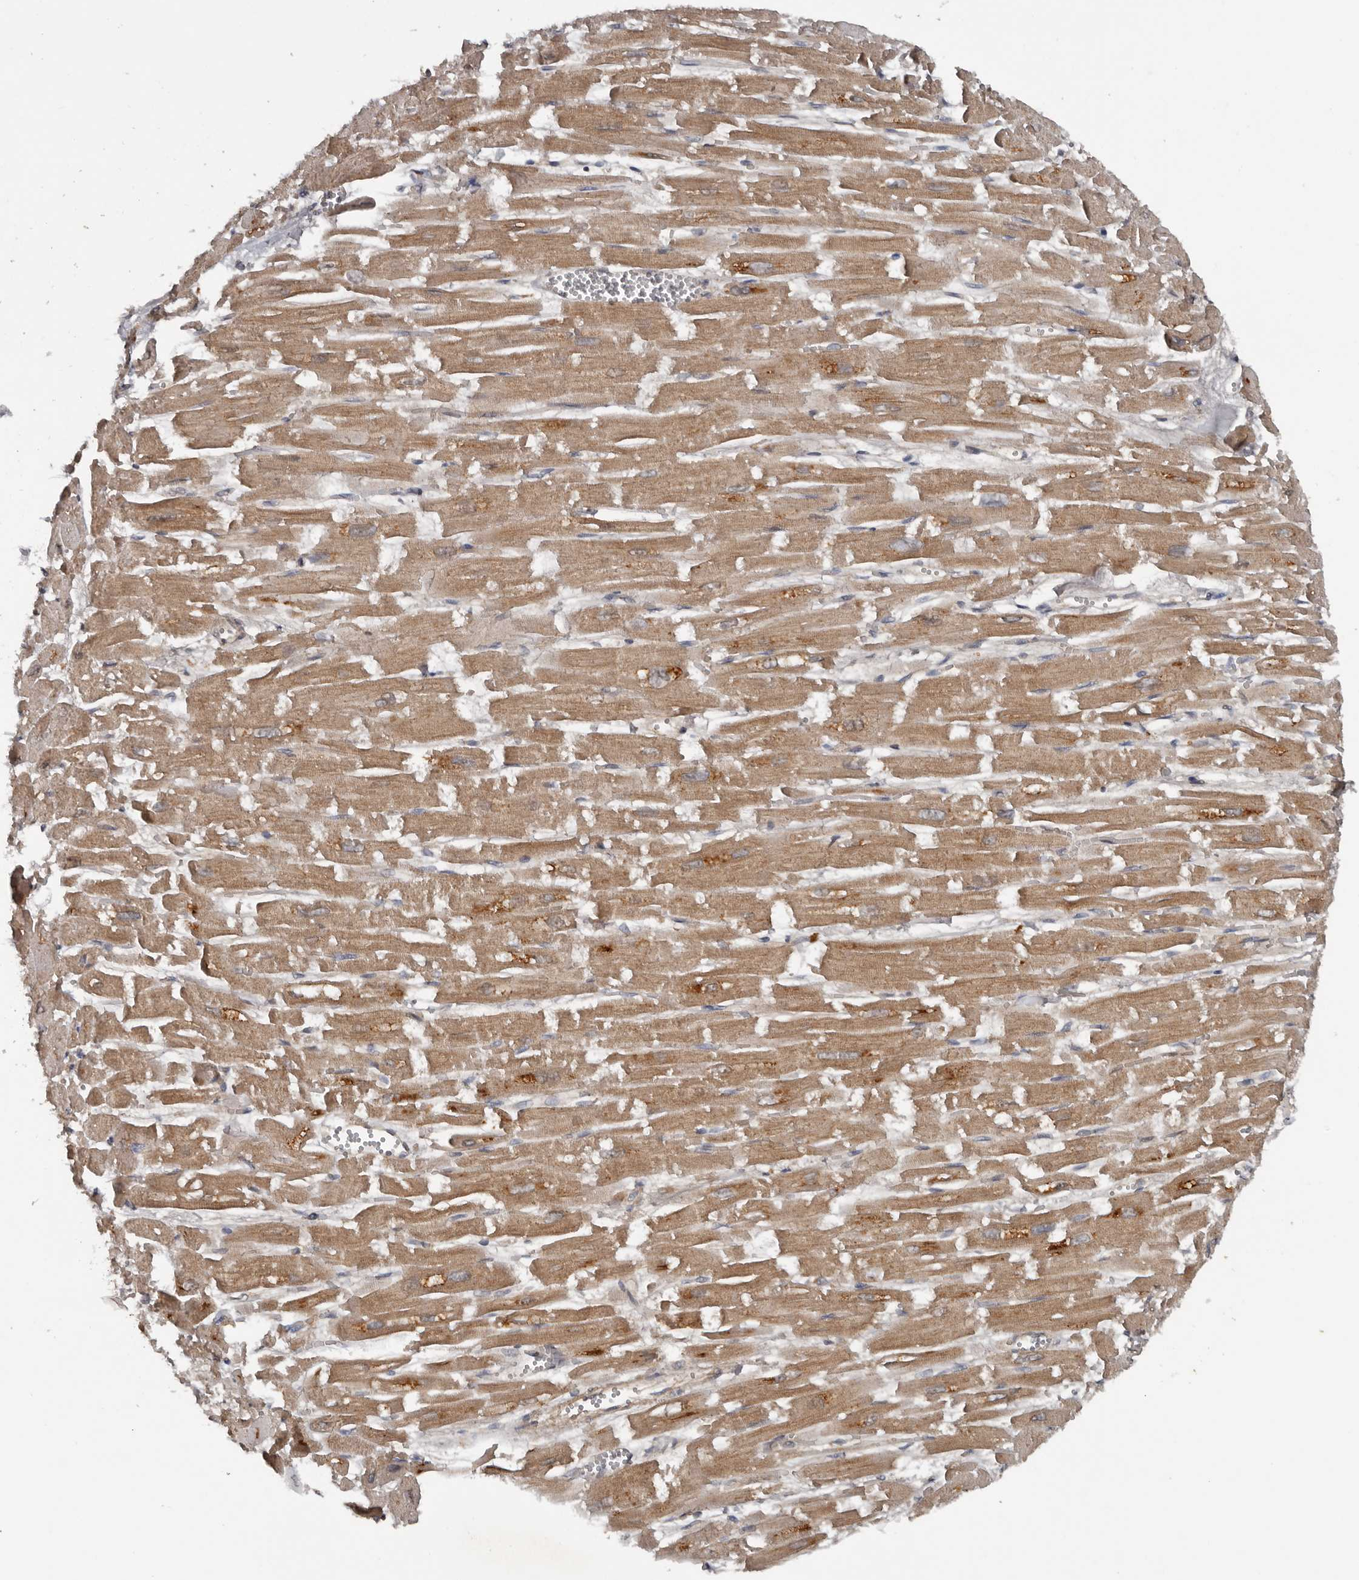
{"staining": {"intensity": "moderate", "quantity": ">75%", "location": "cytoplasmic/membranous"}, "tissue": "heart muscle", "cell_type": "Cardiomyocytes", "image_type": "normal", "snomed": [{"axis": "morphology", "description": "Normal tissue, NOS"}, {"axis": "topography", "description": "Heart"}], "caption": "This photomicrograph exhibits IHC staining of benign human heart muscle, with medium moderate cytoplasmic/membranous staining in approximately >75% of cardiomyocytes.", "gene": "DNAJB4", "patient": {"sex": "male", "age": 54}}